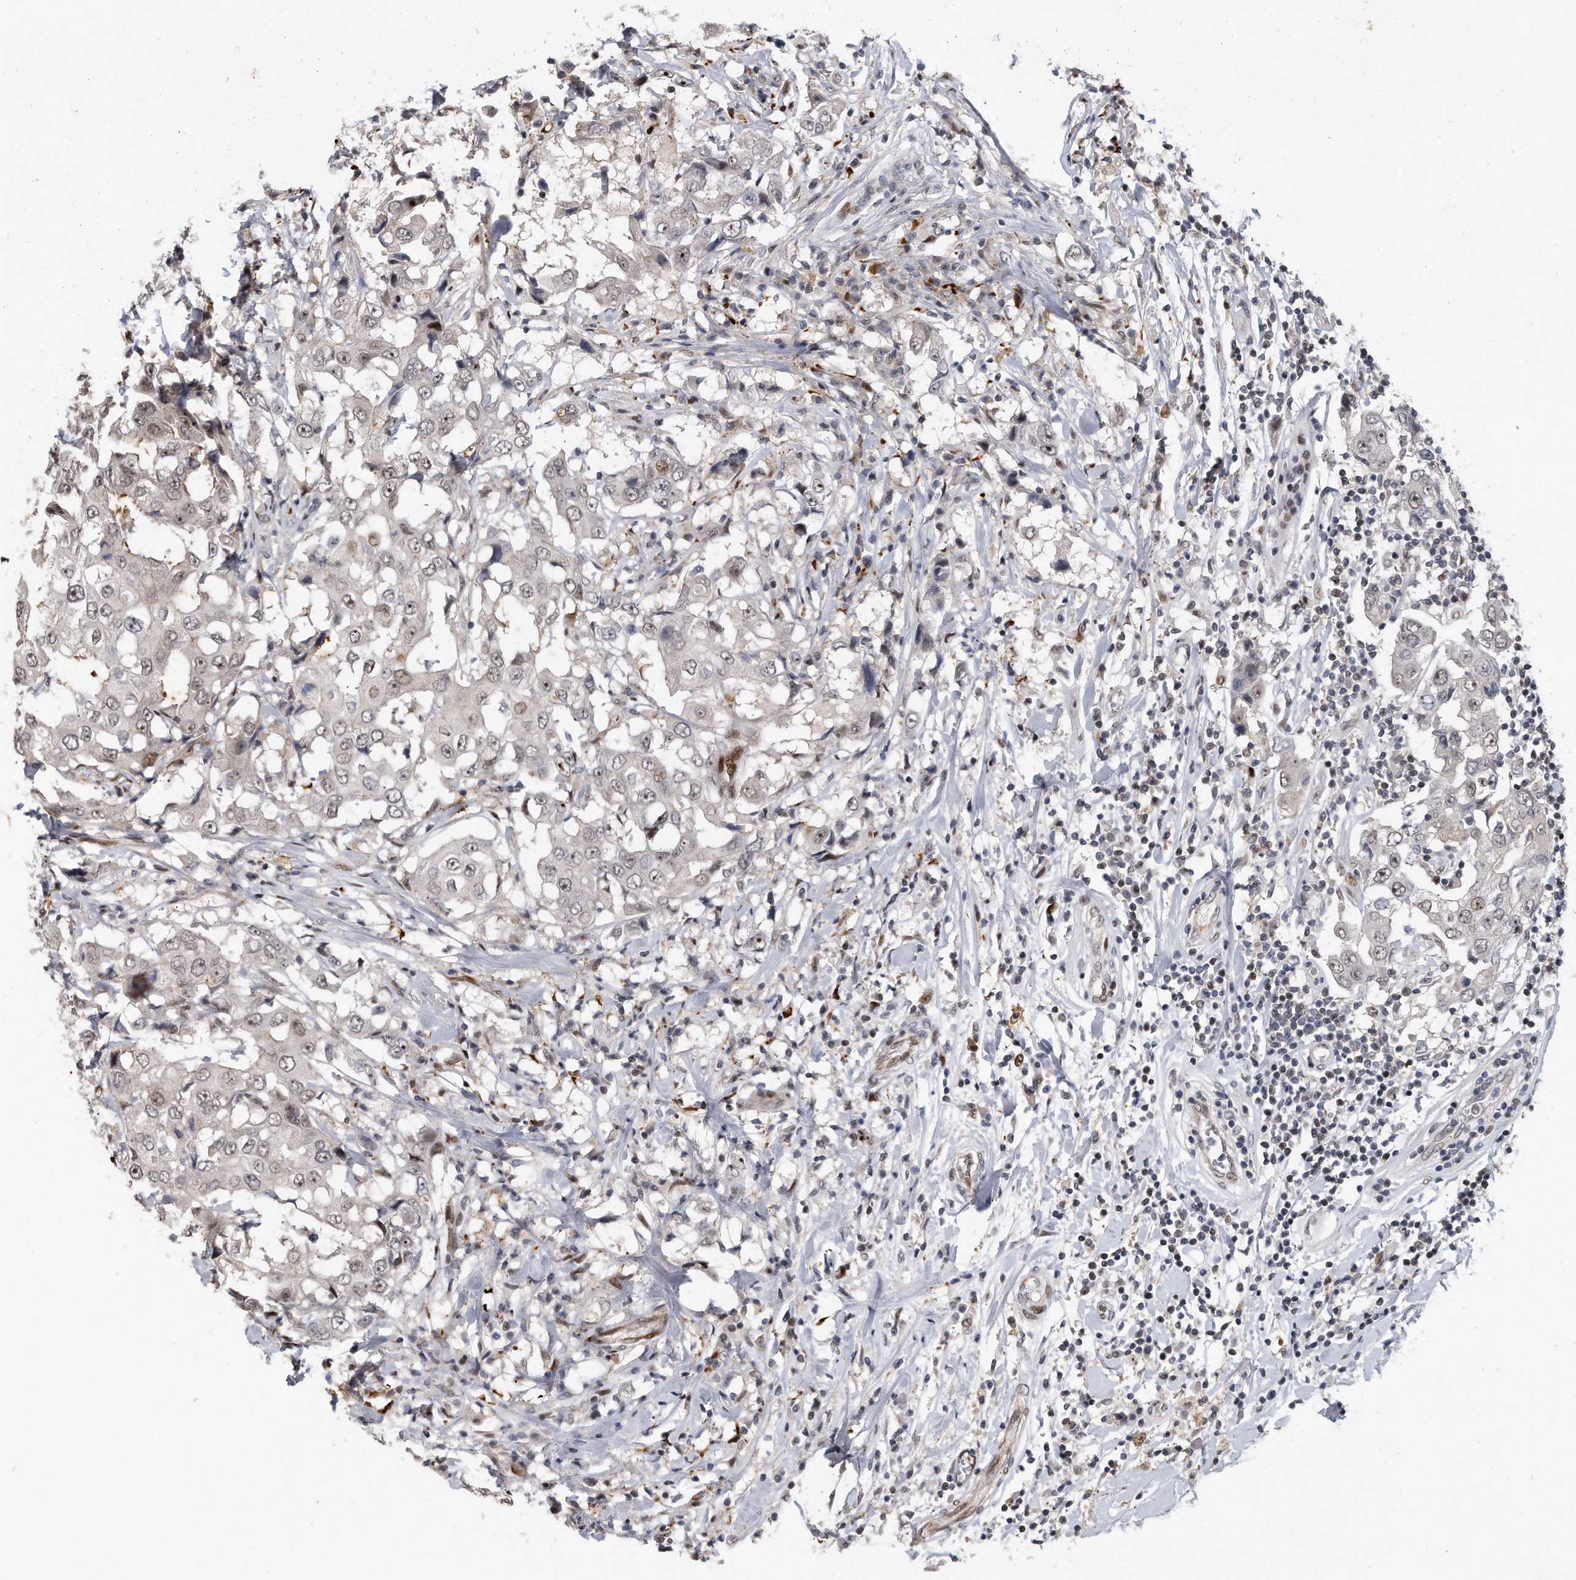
{"staining": {"intensity": "negative", "quantity": "none", "location": "none"}, "tissue": "breast cancer", "cell_type": "Tumor cells", "image_type": "cancer", "snomed": [{"axis": "morphology", "description": "Duct carcinoma"}, {"axis": "topography", "description": "Breast"}], "caption": "Tumor cells show no significant protein staining in invasive ductal carcinoma (breast).", "gene": "PGBD2", "patient": {"sex": "female", "age": 27}}